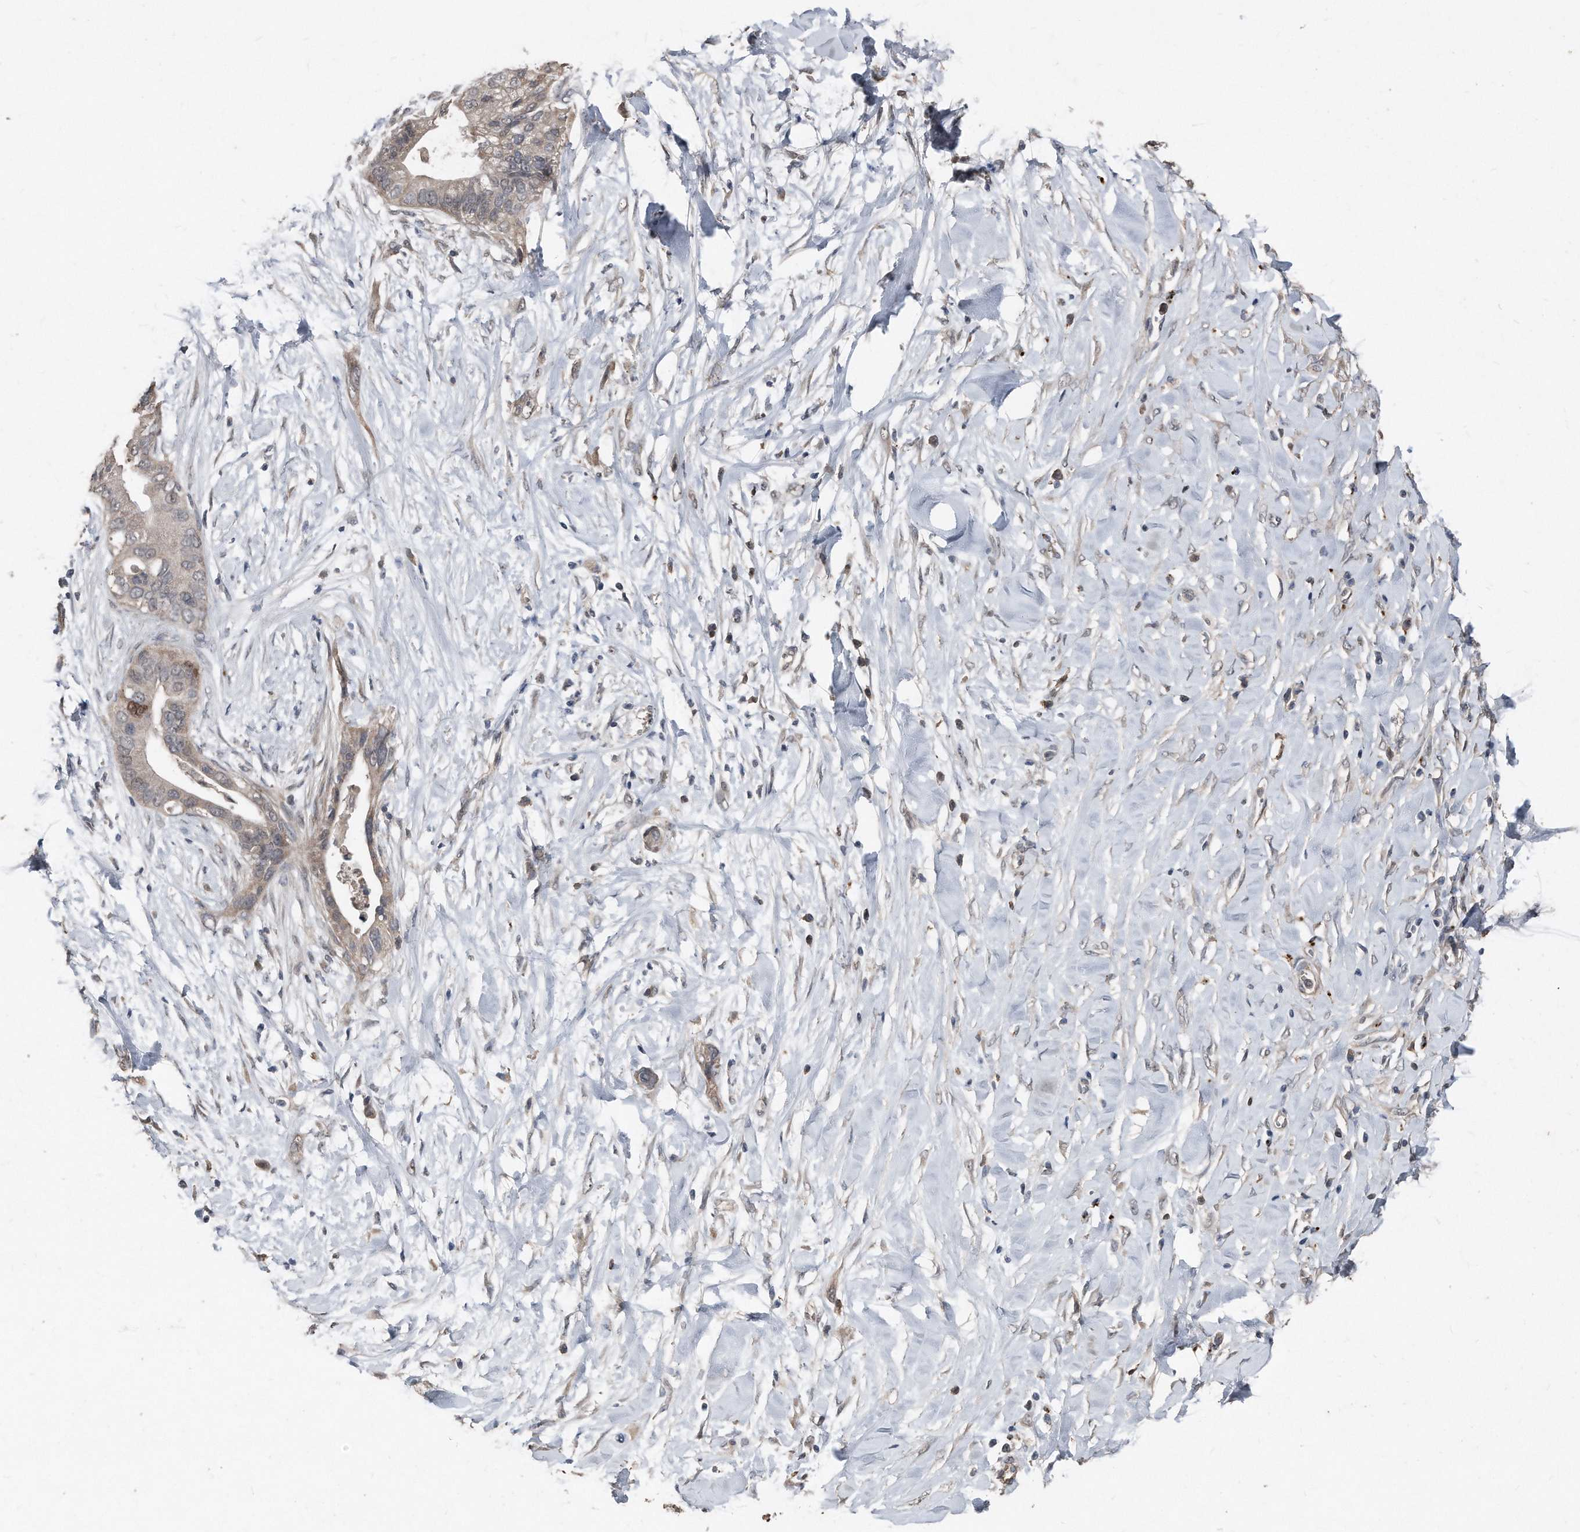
{"staining": {"intensity": "weak", "quantity": "<25%", "location": "cytoplasmic/membranous,nuclear"}, "tissue": "pancreatic cancer", "cell_type": "Tumor cells", "image_type": "cancer", "snomed": [{"axis": "morphology", "description": "Normal tissue, NOS"}, {"axis": "morphology", "description": "Adenocarcinoma, NOS"}, {"axis": "topography", "description": "Pancreas"}, {"axis": "topography", "description": "Peripheral nerve tissue"}], "caption": "There is no significant staining in tumor cells of pancreatic cancer.", "gene": "ANKRD10", "patient": {"sex": "male", "age": 59}}